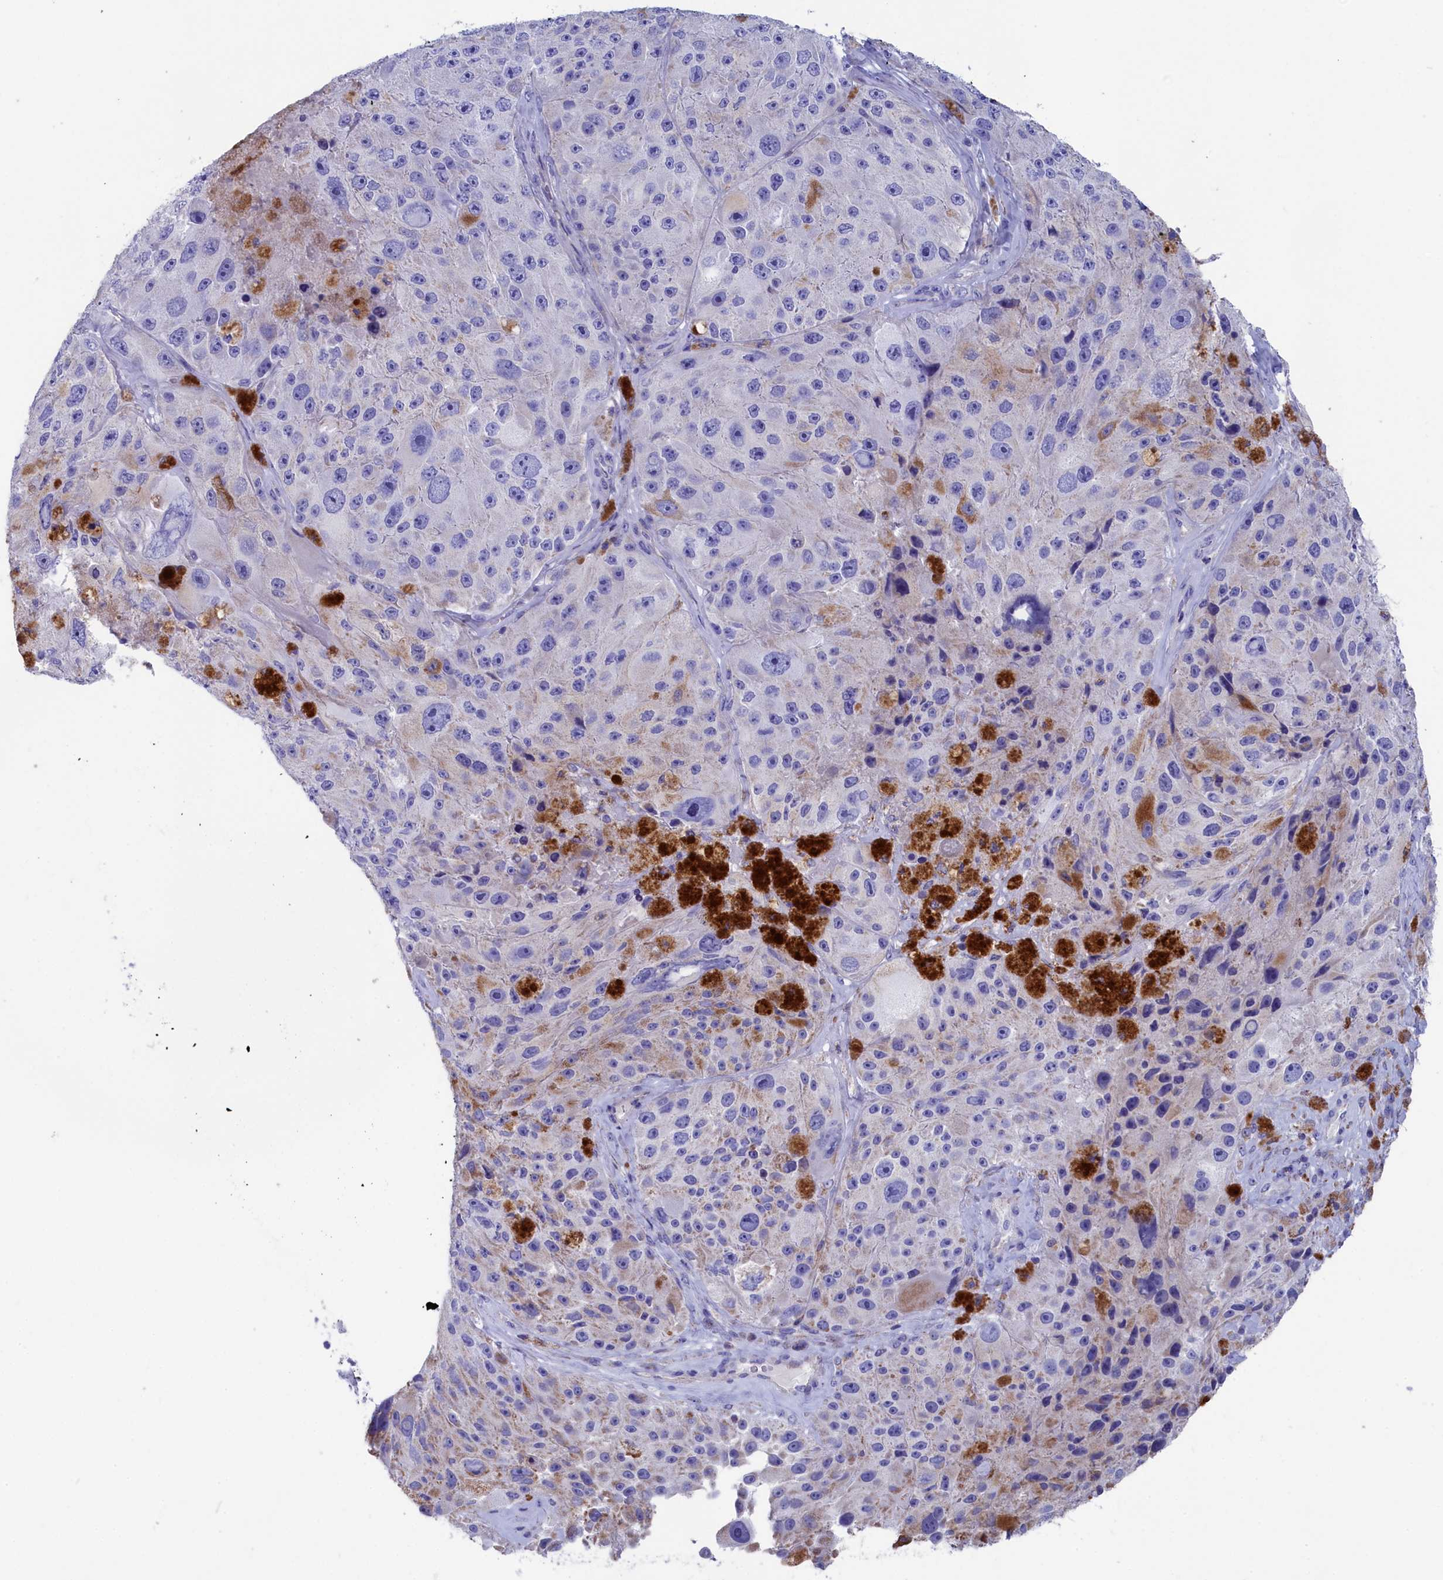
{"staining": {"intensity": "negative", "quantity": "none", "location": "none"}, "tissue": "melanoma", "cell_type": "Tumor cells", "image_type": "cancer", "snomed": [{"axis": "morphology", "description": "Malignant melanoma, Metastatic site"}, {"axis": "topography", "description": "Lymph node"}], "caption": "An immunohistochemistry (IHC) image of malignant melanoma (metastatic site) is shown. There is no staining in tumor cells of malignant melanoma (metastatic site).", "gene": "PRDM12", "patient": {"sex": "male", "age": 62}}